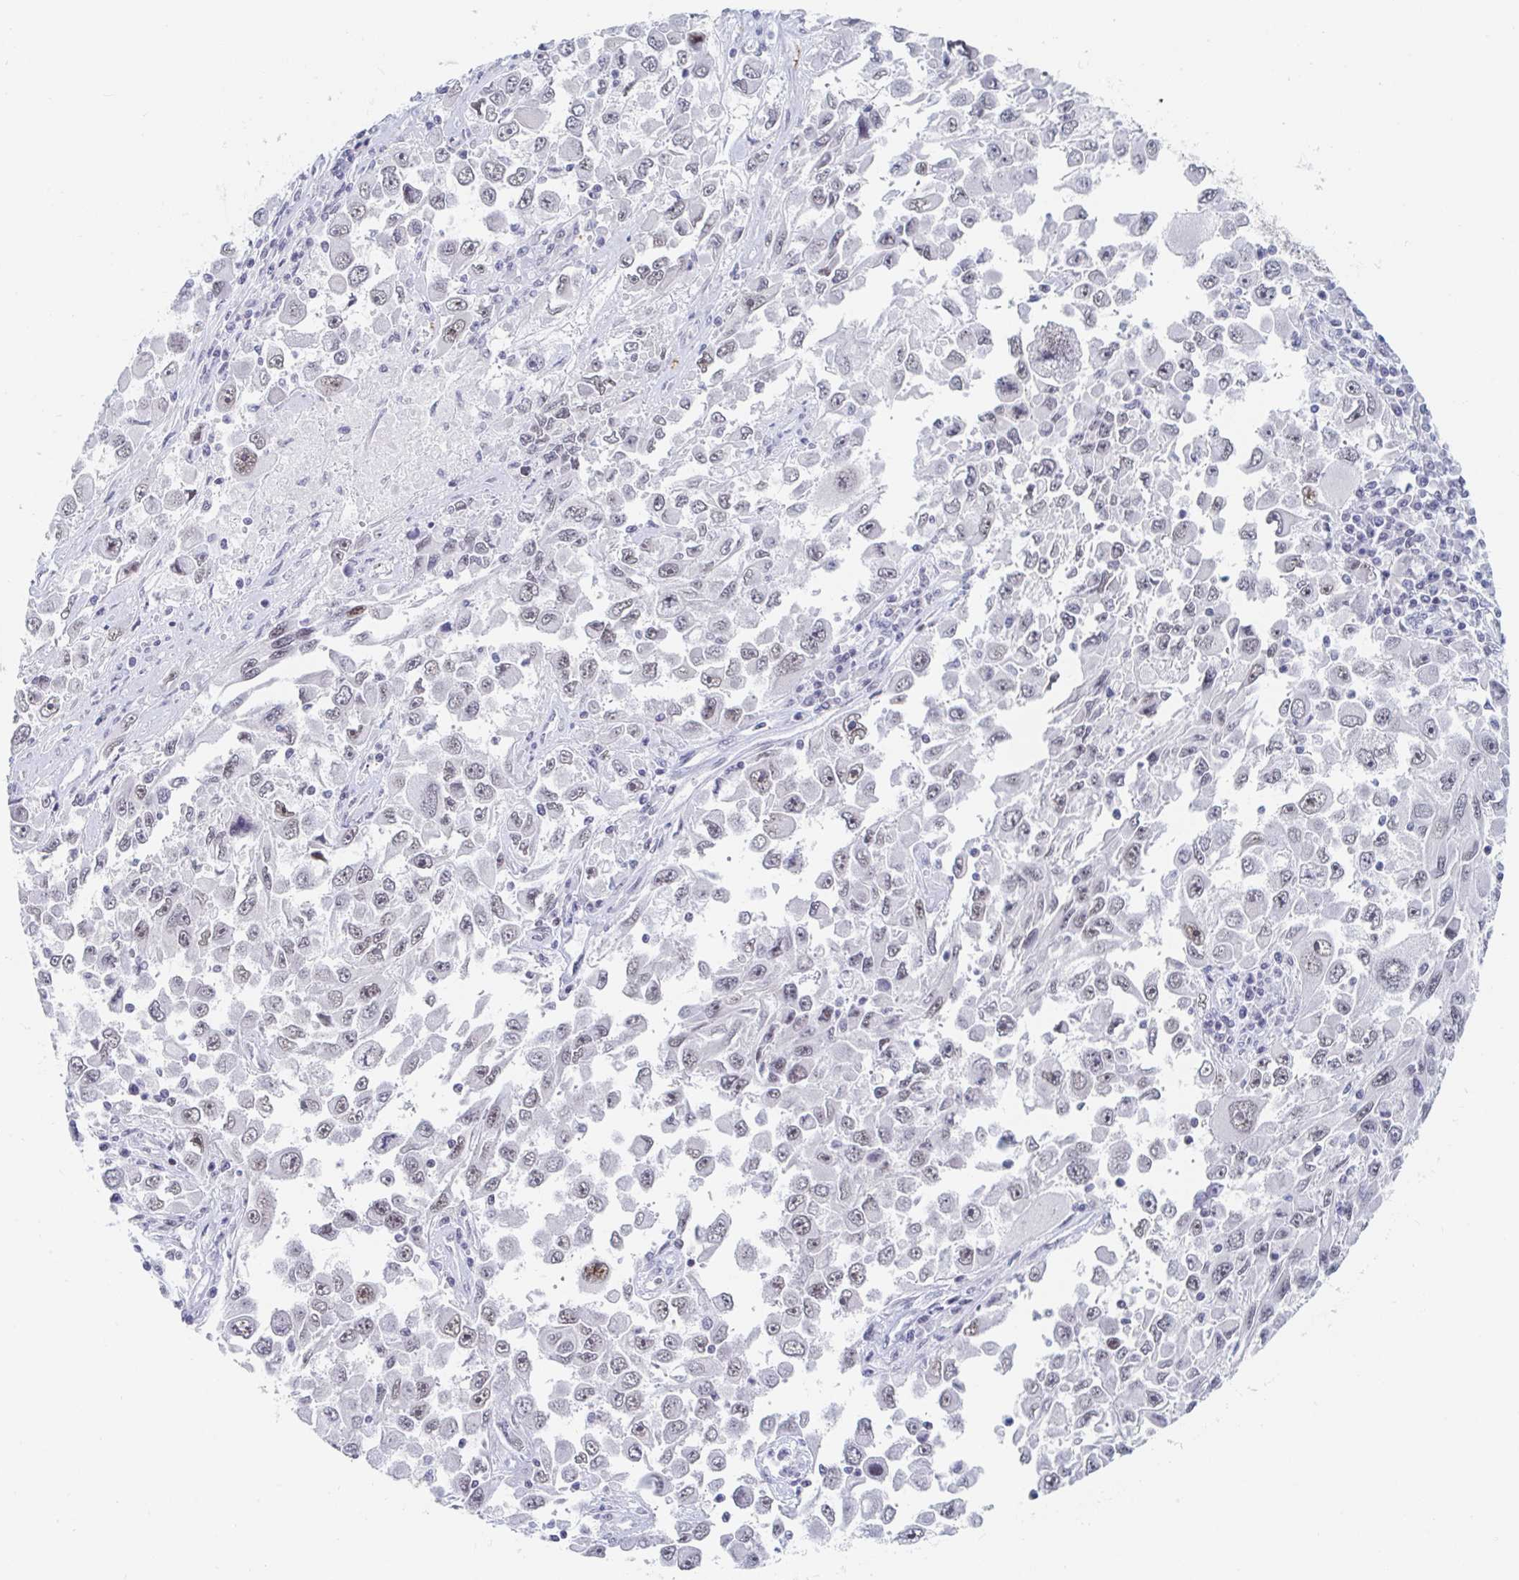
{"staining": {"intensity": "weak", "quantity": ">75%", "location": "nuclear"}, "tissue": "melanoma", "cell_type": "Tumor cells", "image_type": "cancer", "snomed": [{"axis": "morphology", "description": "Malignant melanoma, Metastatic site"}, {"axis": "topography", "description": "Lymph node"}], "caption": "Malignant melanoma (metastatic site) was stained to show a protein in brown. There is low levels of weak nuclear staining in about >75% of tumor cells.", "gene": "CHD2", "patient": {"sex": "female", "age": 67}}